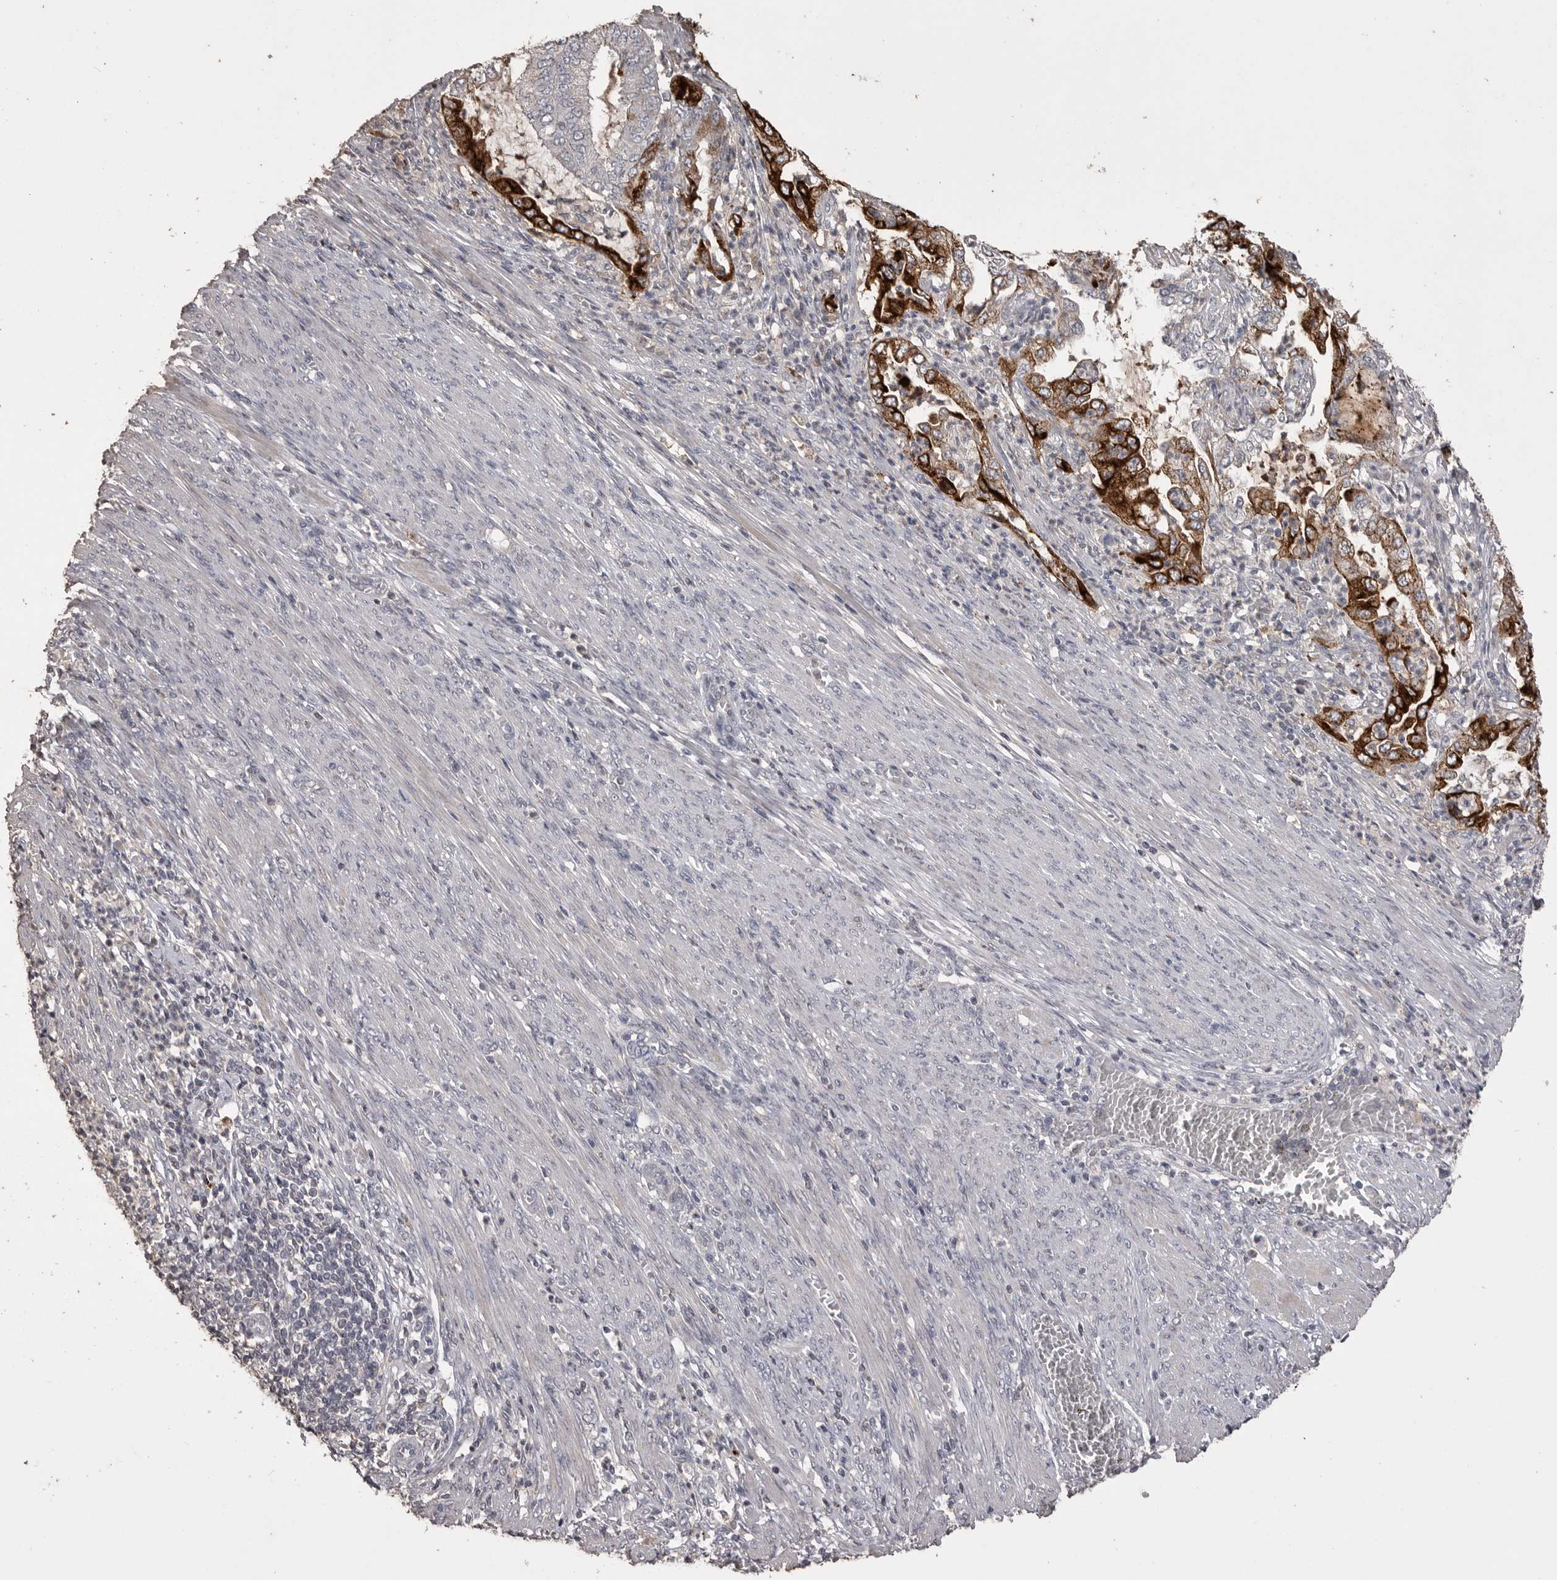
{"staining": {"intensity": "strong", "quantity": "25%-75%", "location": "cytoplasmic/membranous"}, "tissue": "endometrial cancer", "cell_type": "Tumor cells", "image_type": "cancer", "snomed": [{"axis": "morphology", "description": "Adenocarcinoma, NOS"}, {"axis": "topography", "description": "Endometrium"}], "caption": "Protein staining by immunohistochemistry (IHC) shows strong cytoplasmic/membranous staining in approximately 25%-75% of tumor cells in endometrial adenocarcinoma.", "gene": "MMP7", "patient": {"sex": "female", "age": 49}}